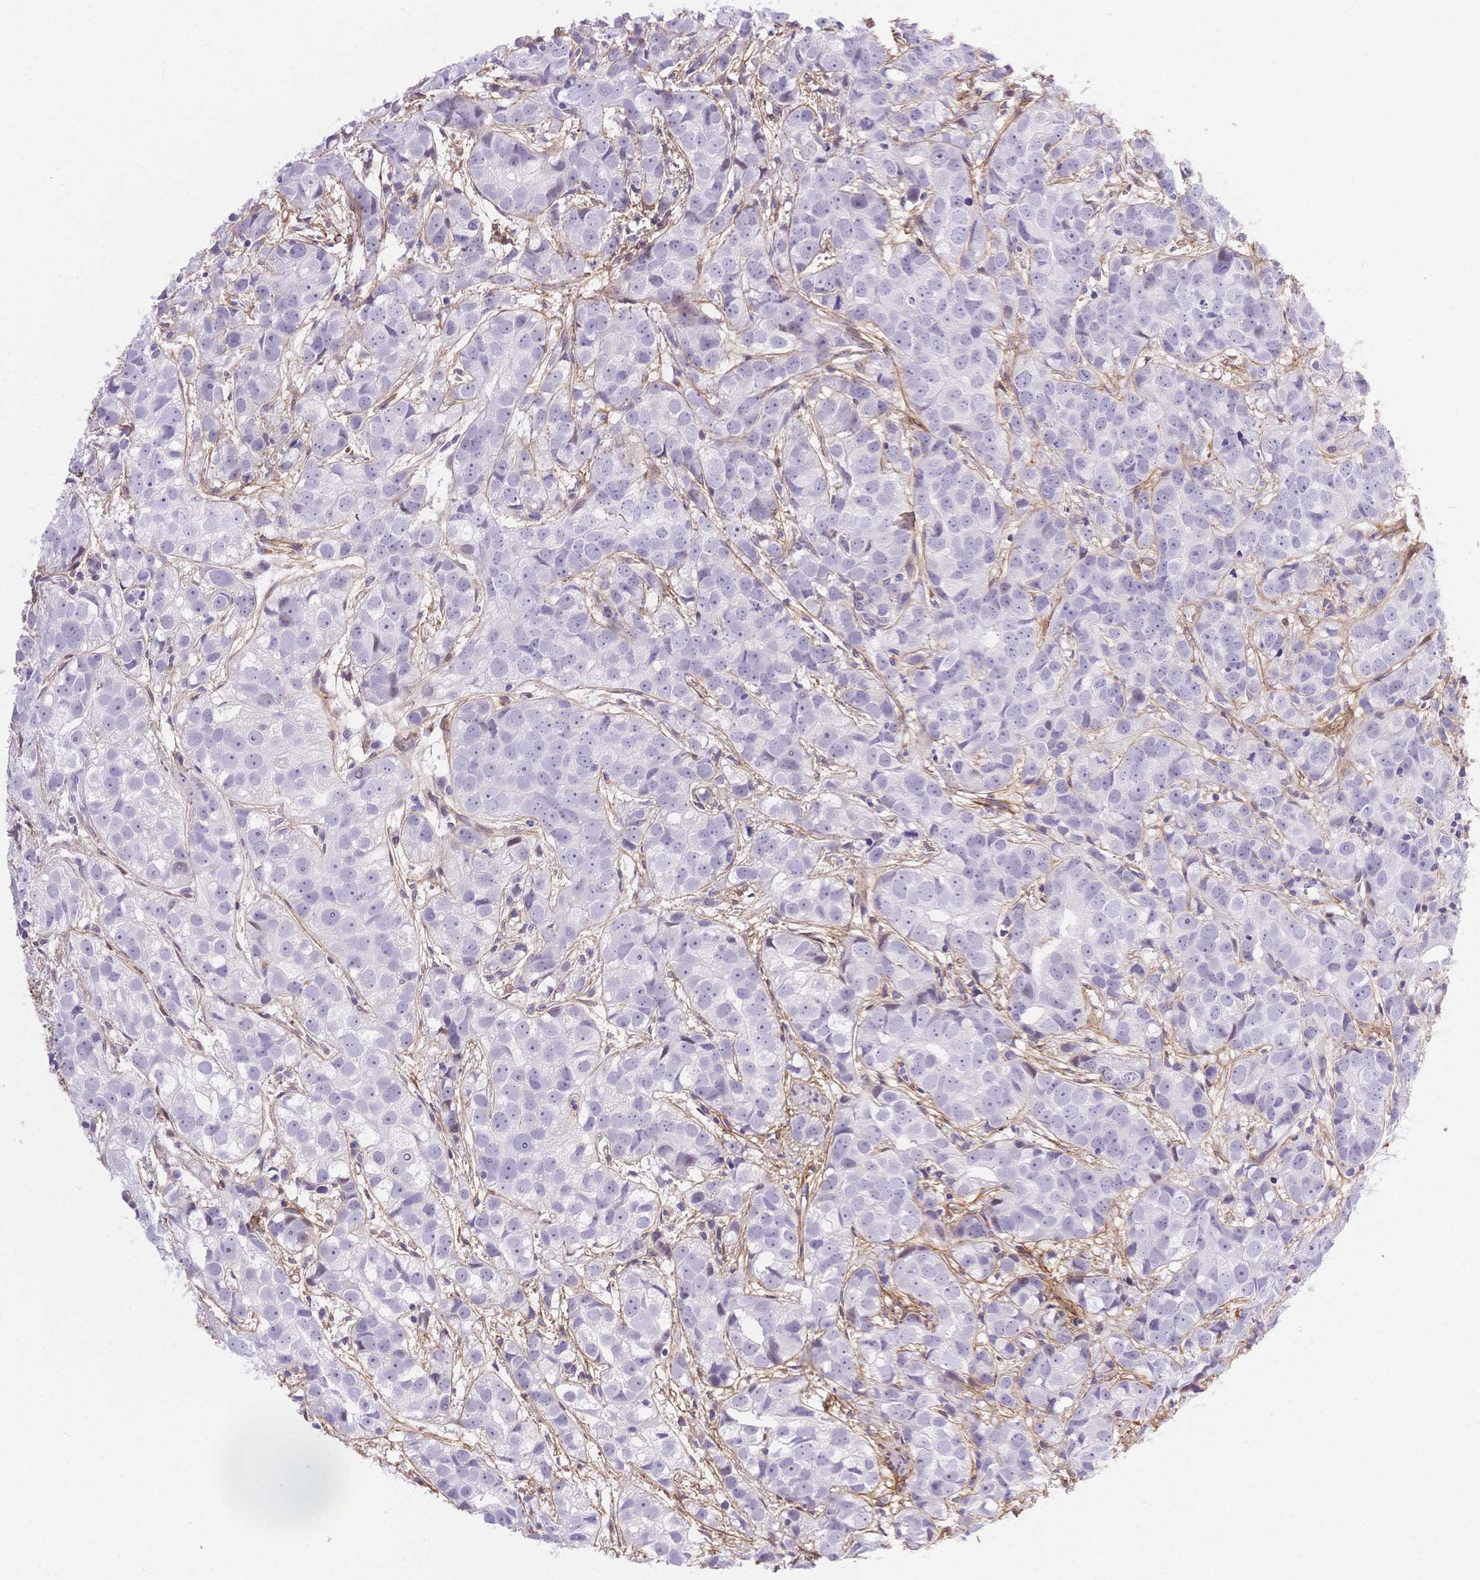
{"staining": {"intensity": "negative", "quantity": "none", "location": "none"}, "tissue": "prostate cancer", "cell_type": "Tumor cells", "image_type": "cancer", "snomed": [{"axis": "morphology", "description": "Adenocarcinoma, High grade"}, {"axis": "topography", "description": "Prostate"}], "caption": "A micrograph of prostate cancer stained for a protein reveals no brown staining in tumor cells.", "gene": "PDZD2", "patient": {"sex": "male", "age": 68}}